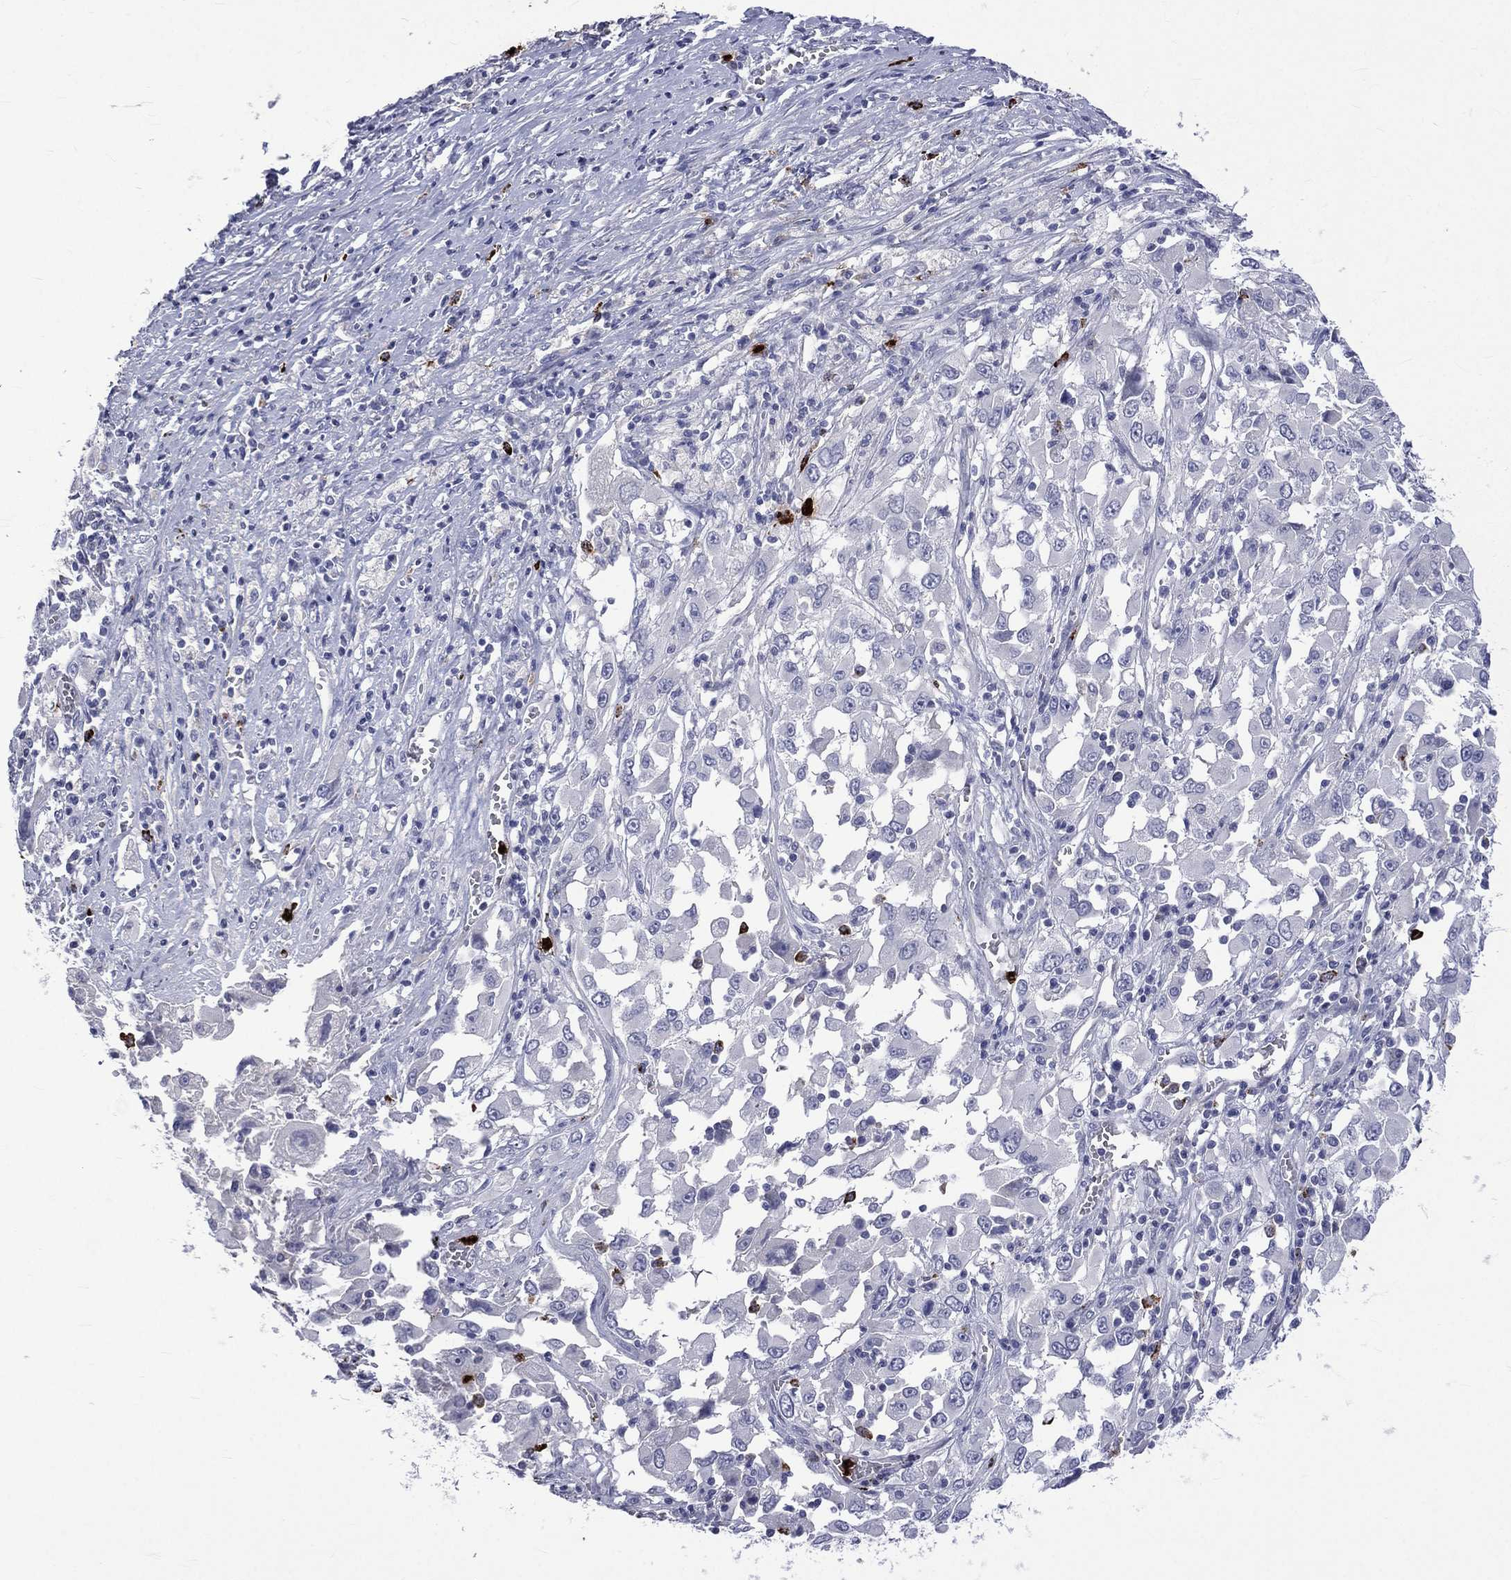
{"staining": {"intensity": "negative", "quantity": "none", "location": "none"}, "tissue": "melanoma", "cell_type": "Tumor cells", "image_type": "cancer", "snomed": [{"axis": "morphology", "description": "Malignant melanoma, Metastatic site"}, {"axis": "topography", "description": "Soft tissue"}], "caption": "There is no significant staining in tumor cells of malignant melanoma (metastatic site).", "gene": "ELANE", "patient": {"sex": "male", "age": 50}}